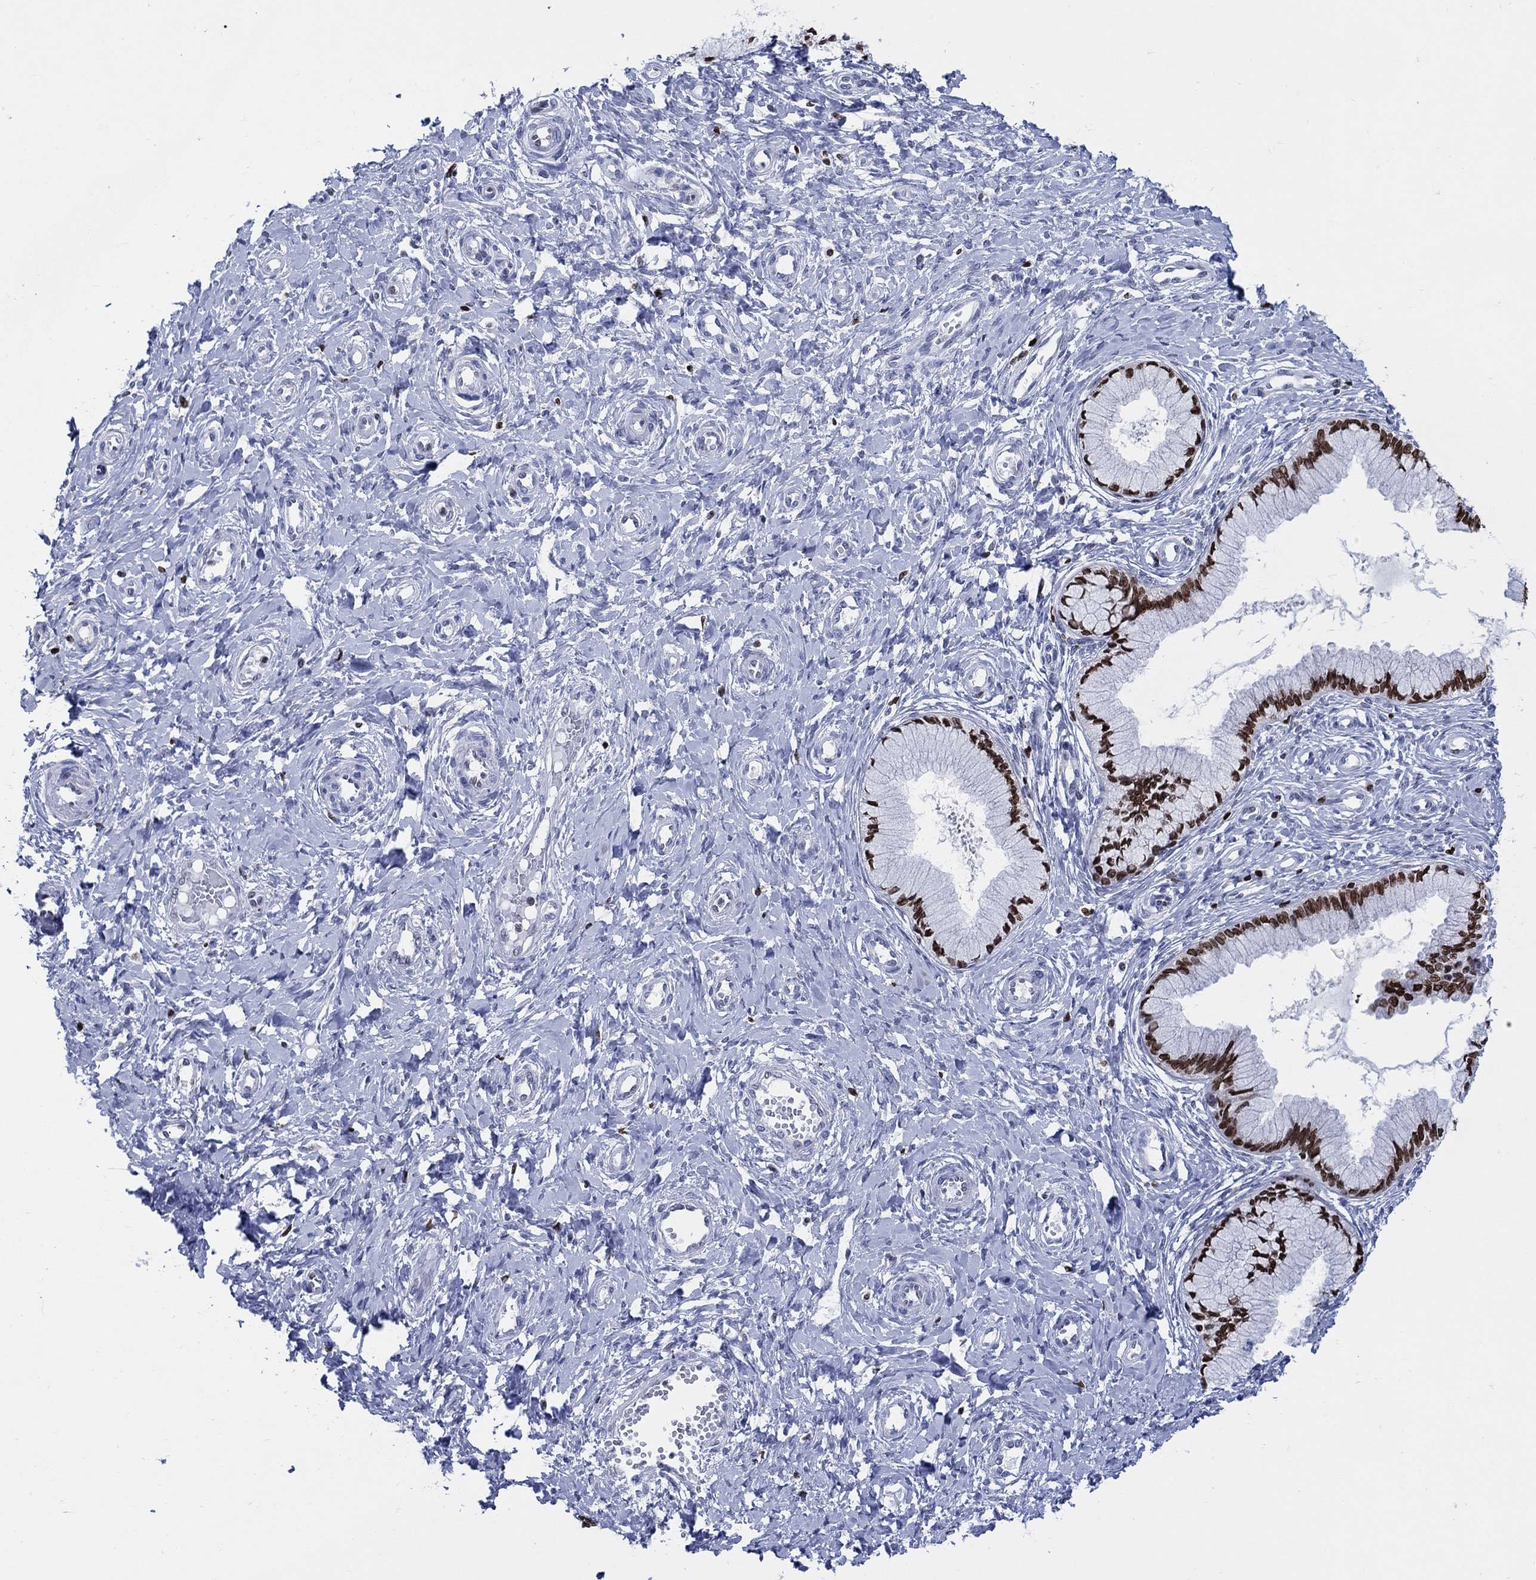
{"staining": {"intensity": "strong", "quantity": ">75%", "location": "nuclear"}, "tissue": "cervix", "cell_type": "Glandular cells", "image_type": "normal", "snomed": [{"axis": "morphology", "description": "Normal tissue, NOS"}, {"axis": "topography", "description": "Cervix"}], "caption": "About >75% of glandular cells in benign human cervix display strong nuclear protein staining as visualized by brown immunohistochemical staining.", "gene": "HMGA1", "patient": {"sex": "female", "age": 37}}